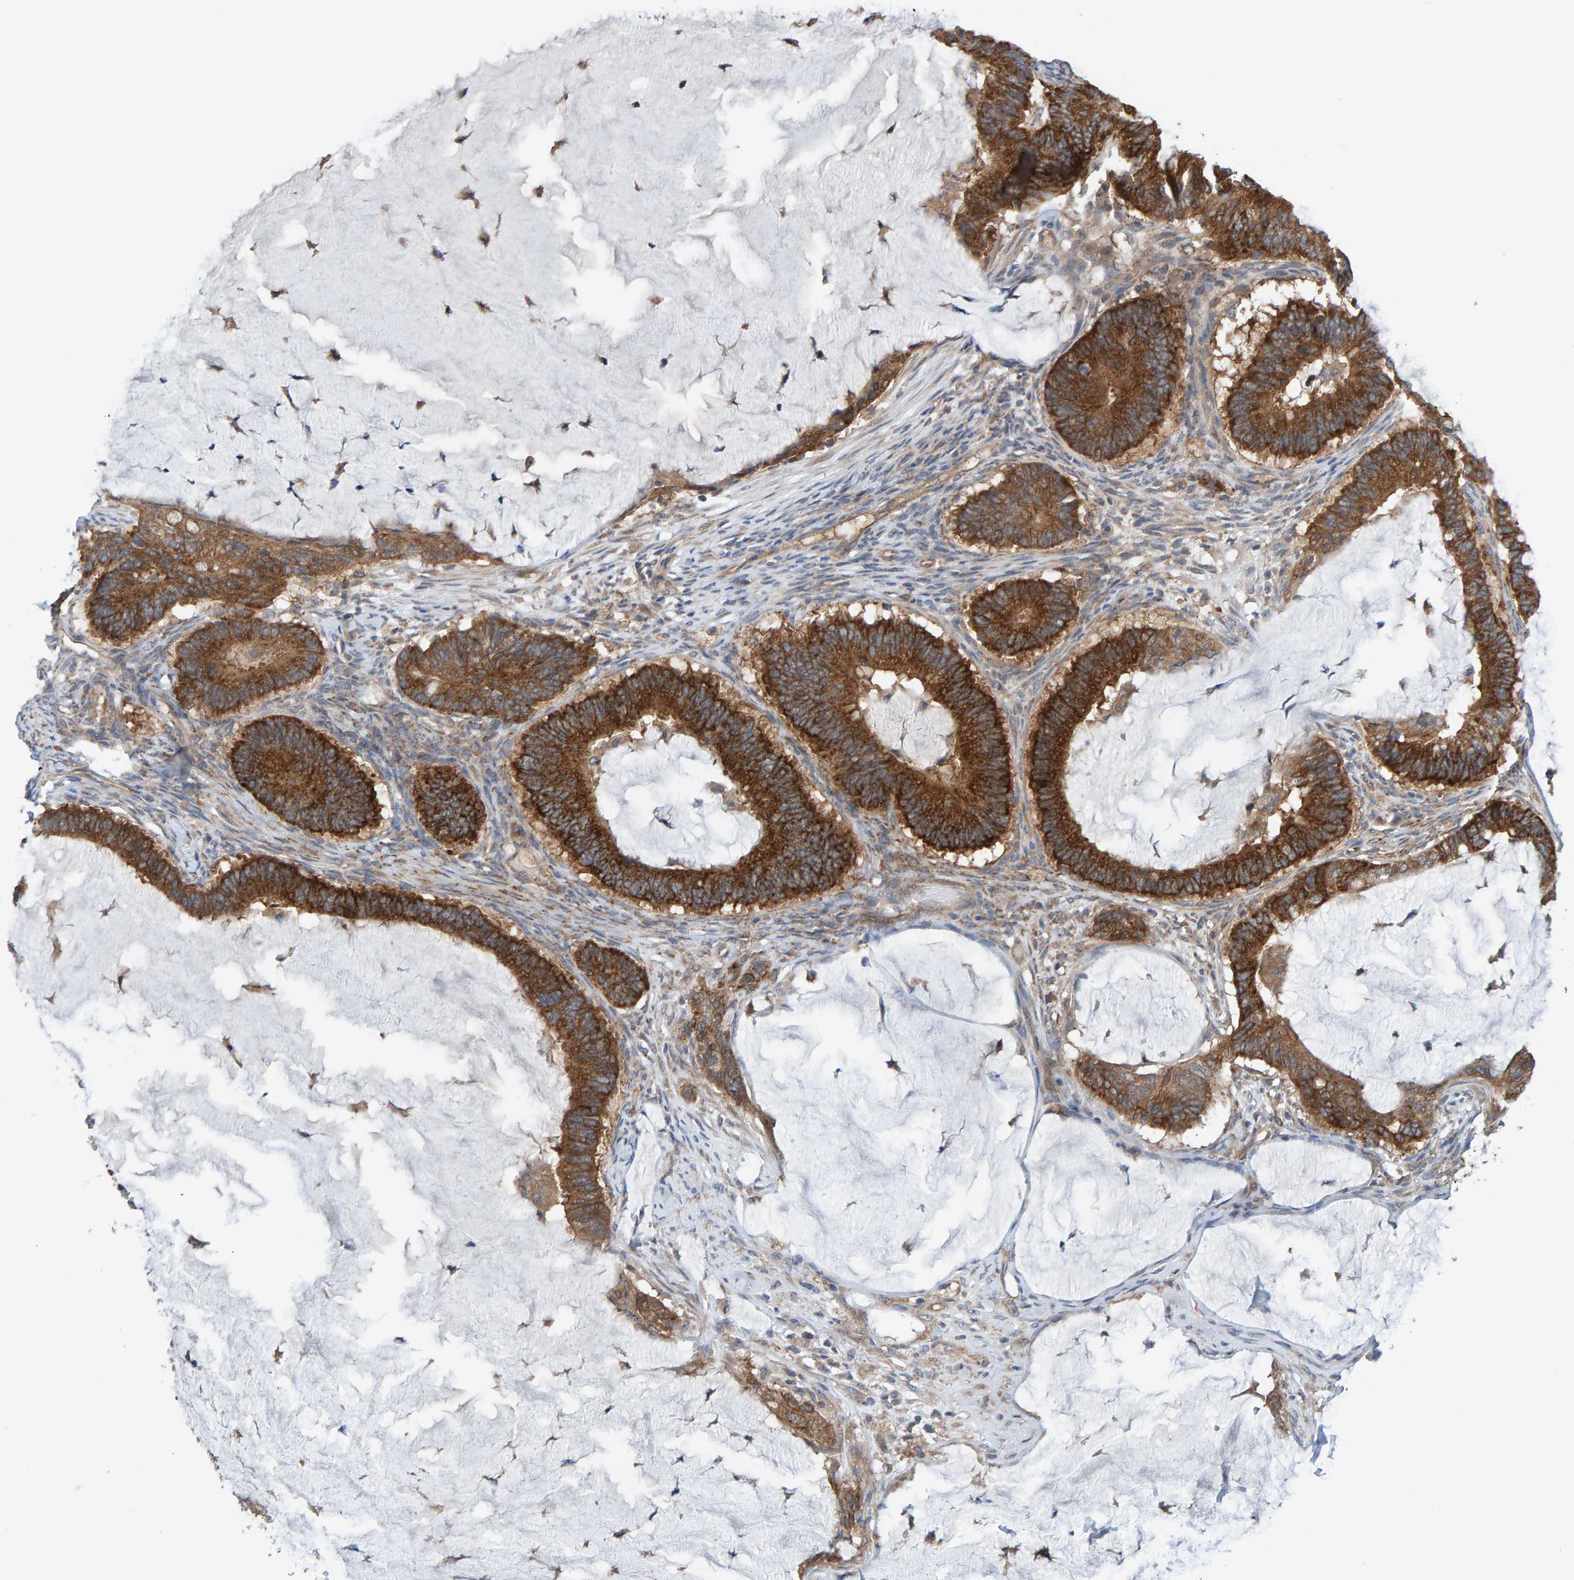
{"staining": {"intensity": "strong", "quantity": ">75%", "location": "cytoplasmic/membranous"}, "tissue": "ovarian cancer", "cell_type": "Tumor cells", "image_type": "cancer", "snomed": [{"axis": "morphology", "description": "Cystadenocarcinoma, mucinous, NOS"}, {"axis": "topography", "description": "Ovary"}], "caption": "Brown immunohistochemical staining in human mucinous cystadenocarcinoma (ovarian) displays strong cytoplasmic/membranous staining in approximately >75% of tumor cells.", "gene": "LRSAM1", "patient": {"sex": "female", "age": 61}}